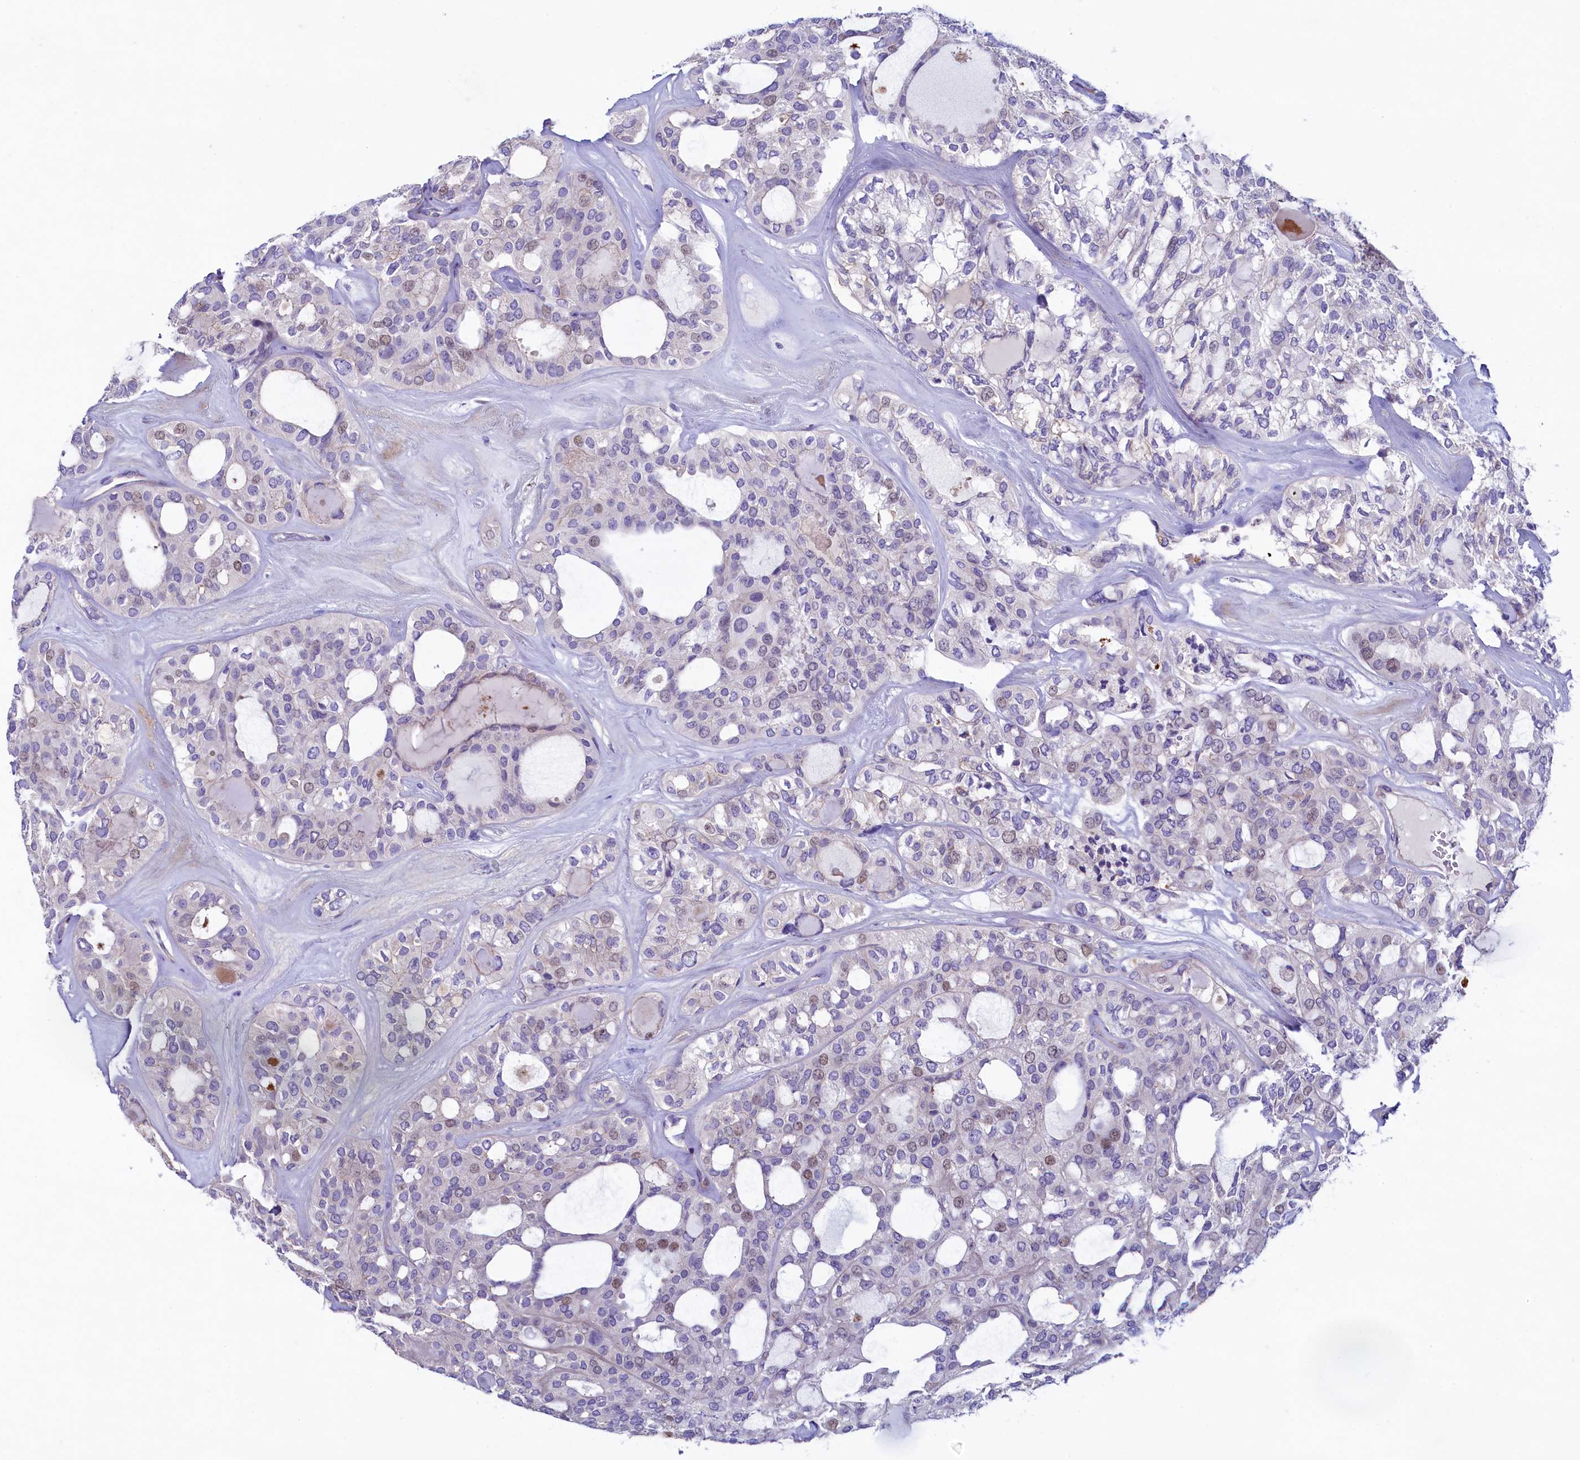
{"staining": {"intensity": "negative", "quantity": "none", "location": "none"}, "tissue": "thyroid cancer", "cell_type": "Tumor cells", "image_type": "cancer", "snomed": [{"axis": "morphology", "description": "Follicular adenoma carcinoma, NOS"}, {"axis": "topography", "description": "Thyroid gland"}], "caption": "The micrograph demonstrates no staining of tumor cells in follicular adenoma carcinoma (thyroid).", "gene": "KRBOX5", "patient": {"sex": "male", "age": 75}}